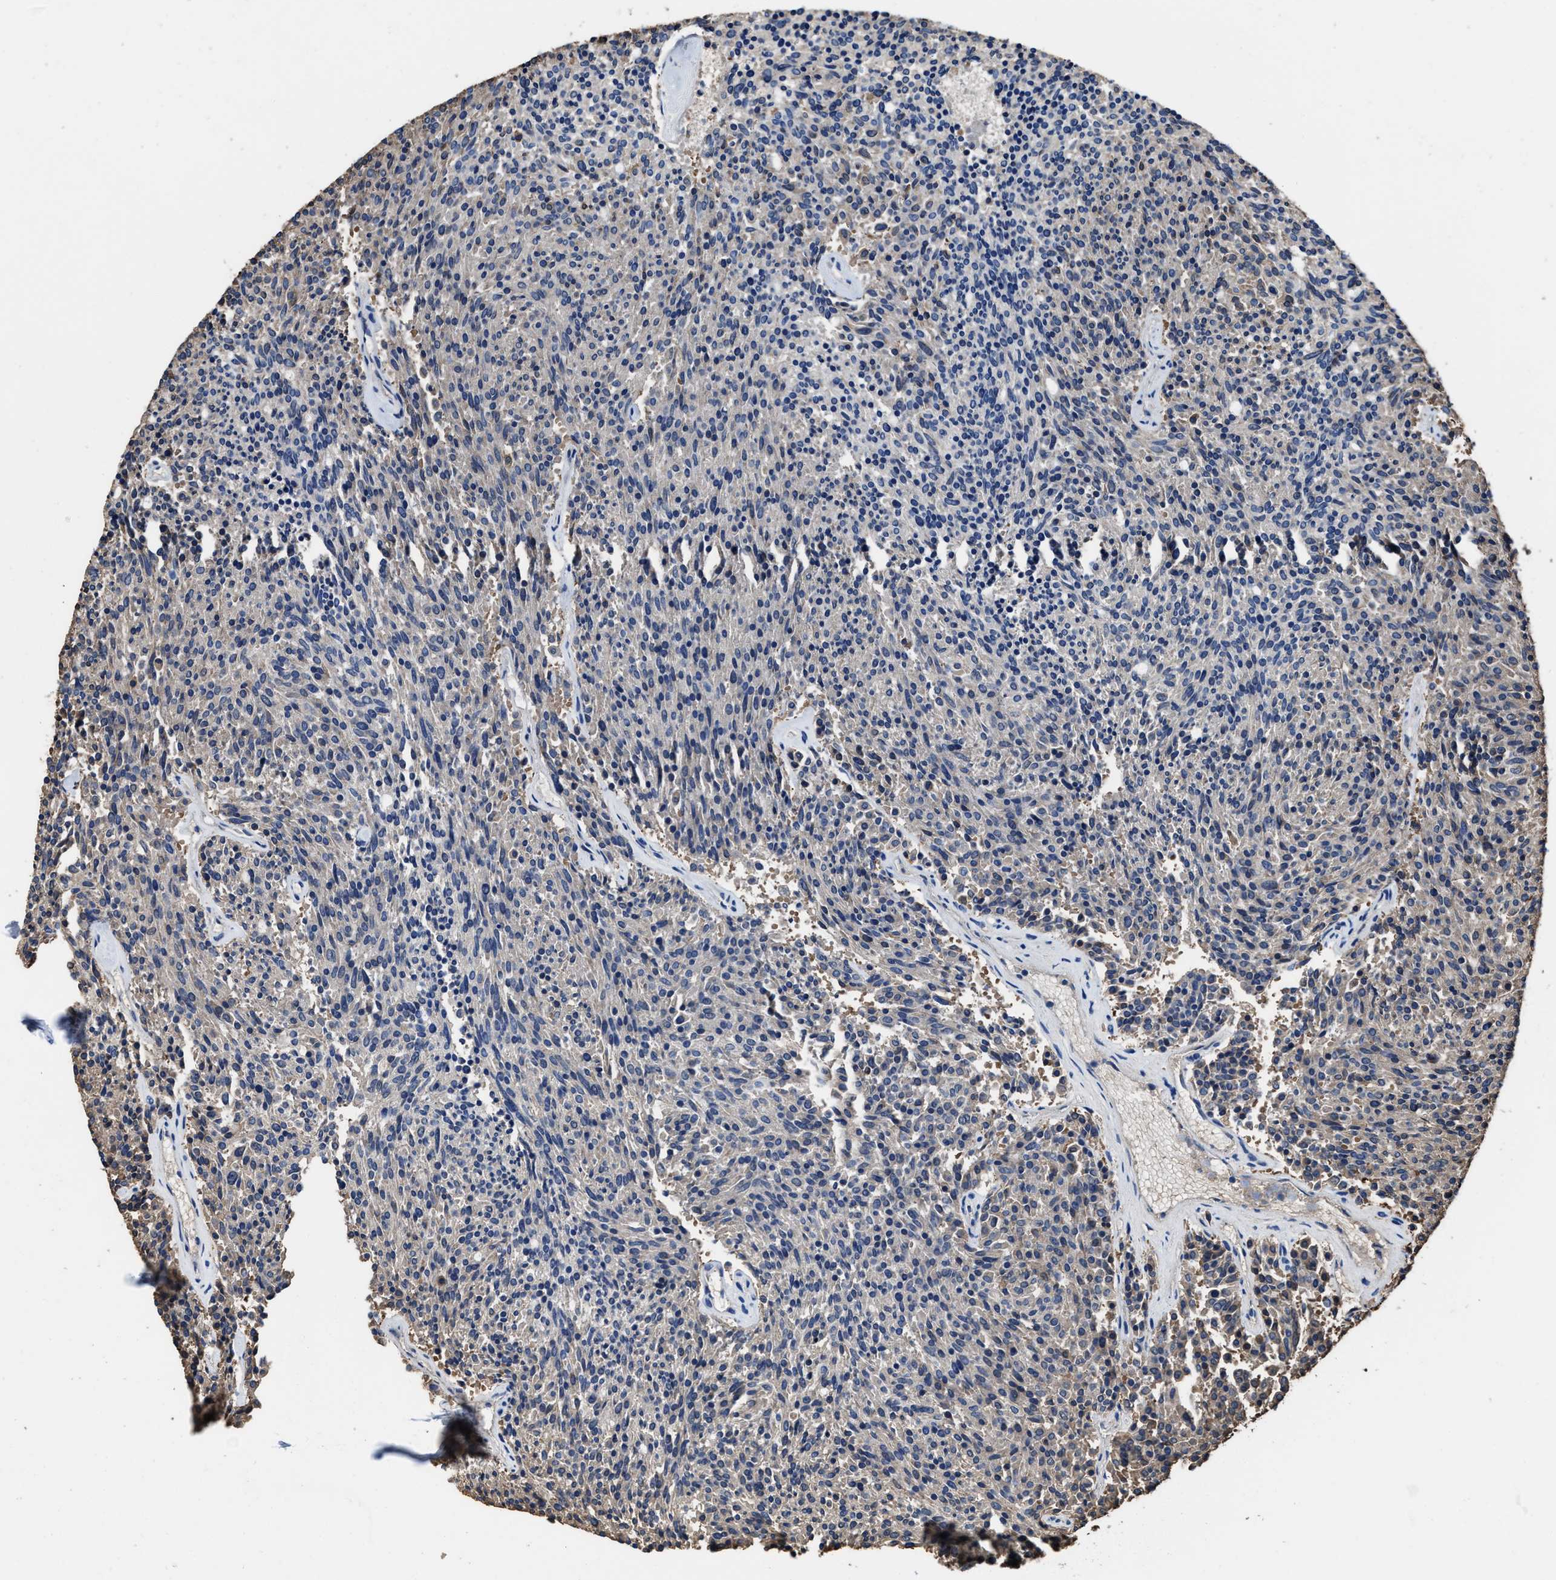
{"staining": {"intensity": "moderate", "quantity": "<25%", "location": "cytoplasmic/membranous"}, "tissue": "carcinoid", "cell_type": "Tumor cells", "image_type": "cancer", "snomed": [{"axis": "morphology", "description": "Carcinoid, malignant, NOS"}, {"axis": "topography", "description": "Pancreas"}], "caption": "Brown immunohistochemical staining in carcinoid demonstrates moderate cytoplasmic/membranous expression in about <25% of tumor cells.", "gene": "TMEM30A", "patient": {"sex": "female", "age": 54}}